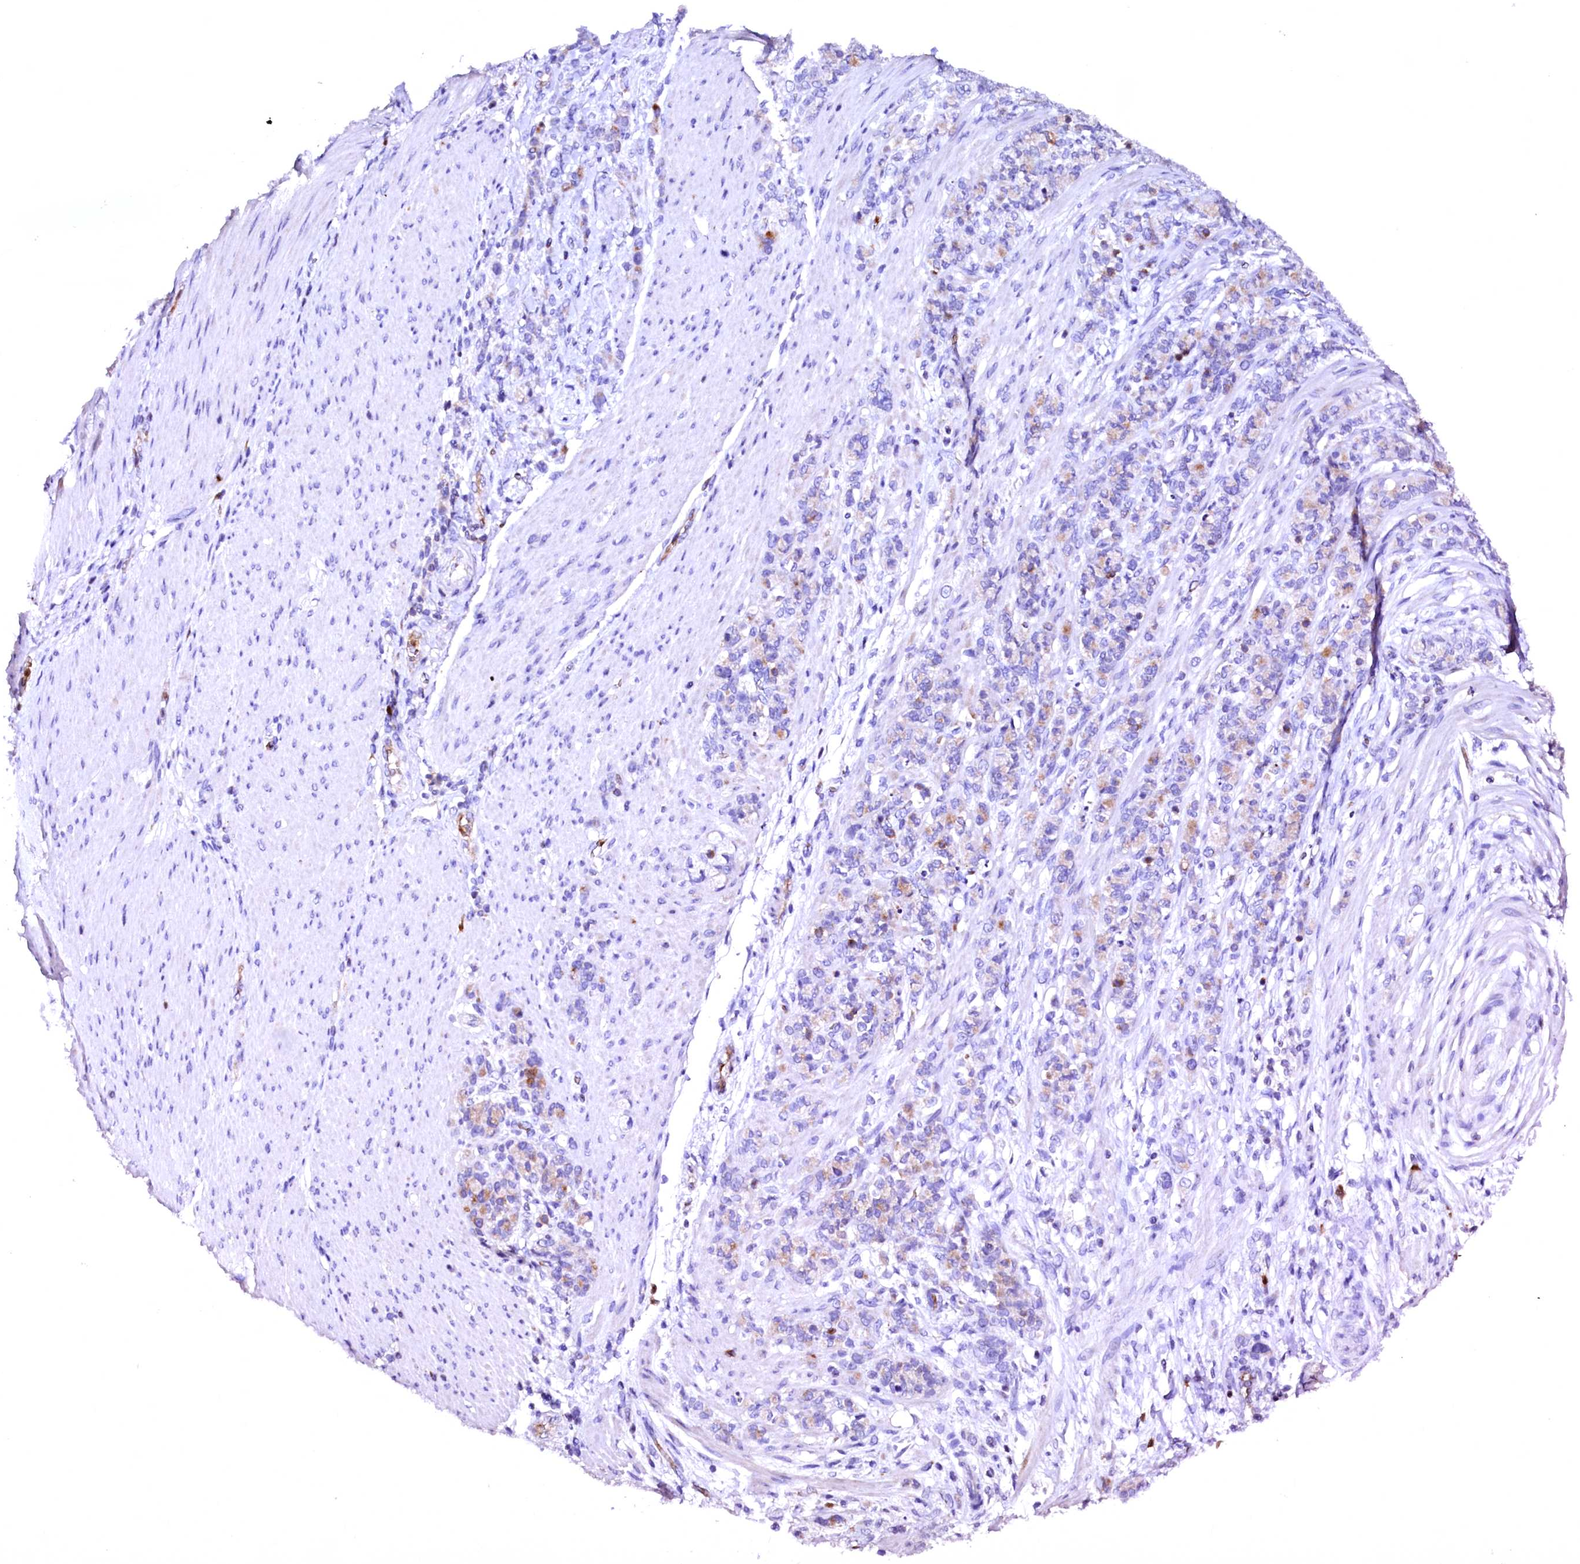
{"staining": {"intensity": "weak", "quantity": "25%-75%", "location": "cytoplasmic/membranous"}, "tissue": "stomach cancer", "cell_type": "Tumor cells", "image_type": "cancer", "snomed": [{"axis": "morphology", "description": "Adenocarcinoma, NOS"}, {"axis": "topography", "description": "Stomach"}], "caption": "The image demonstrates staining of adenocarcinoma (stomach), revealing weak cytoplasmic/membranous protein positivity (brown color) within tumor cells.", "gene": "RAB27A", "patient": {"sex": "female", "age": 79}}